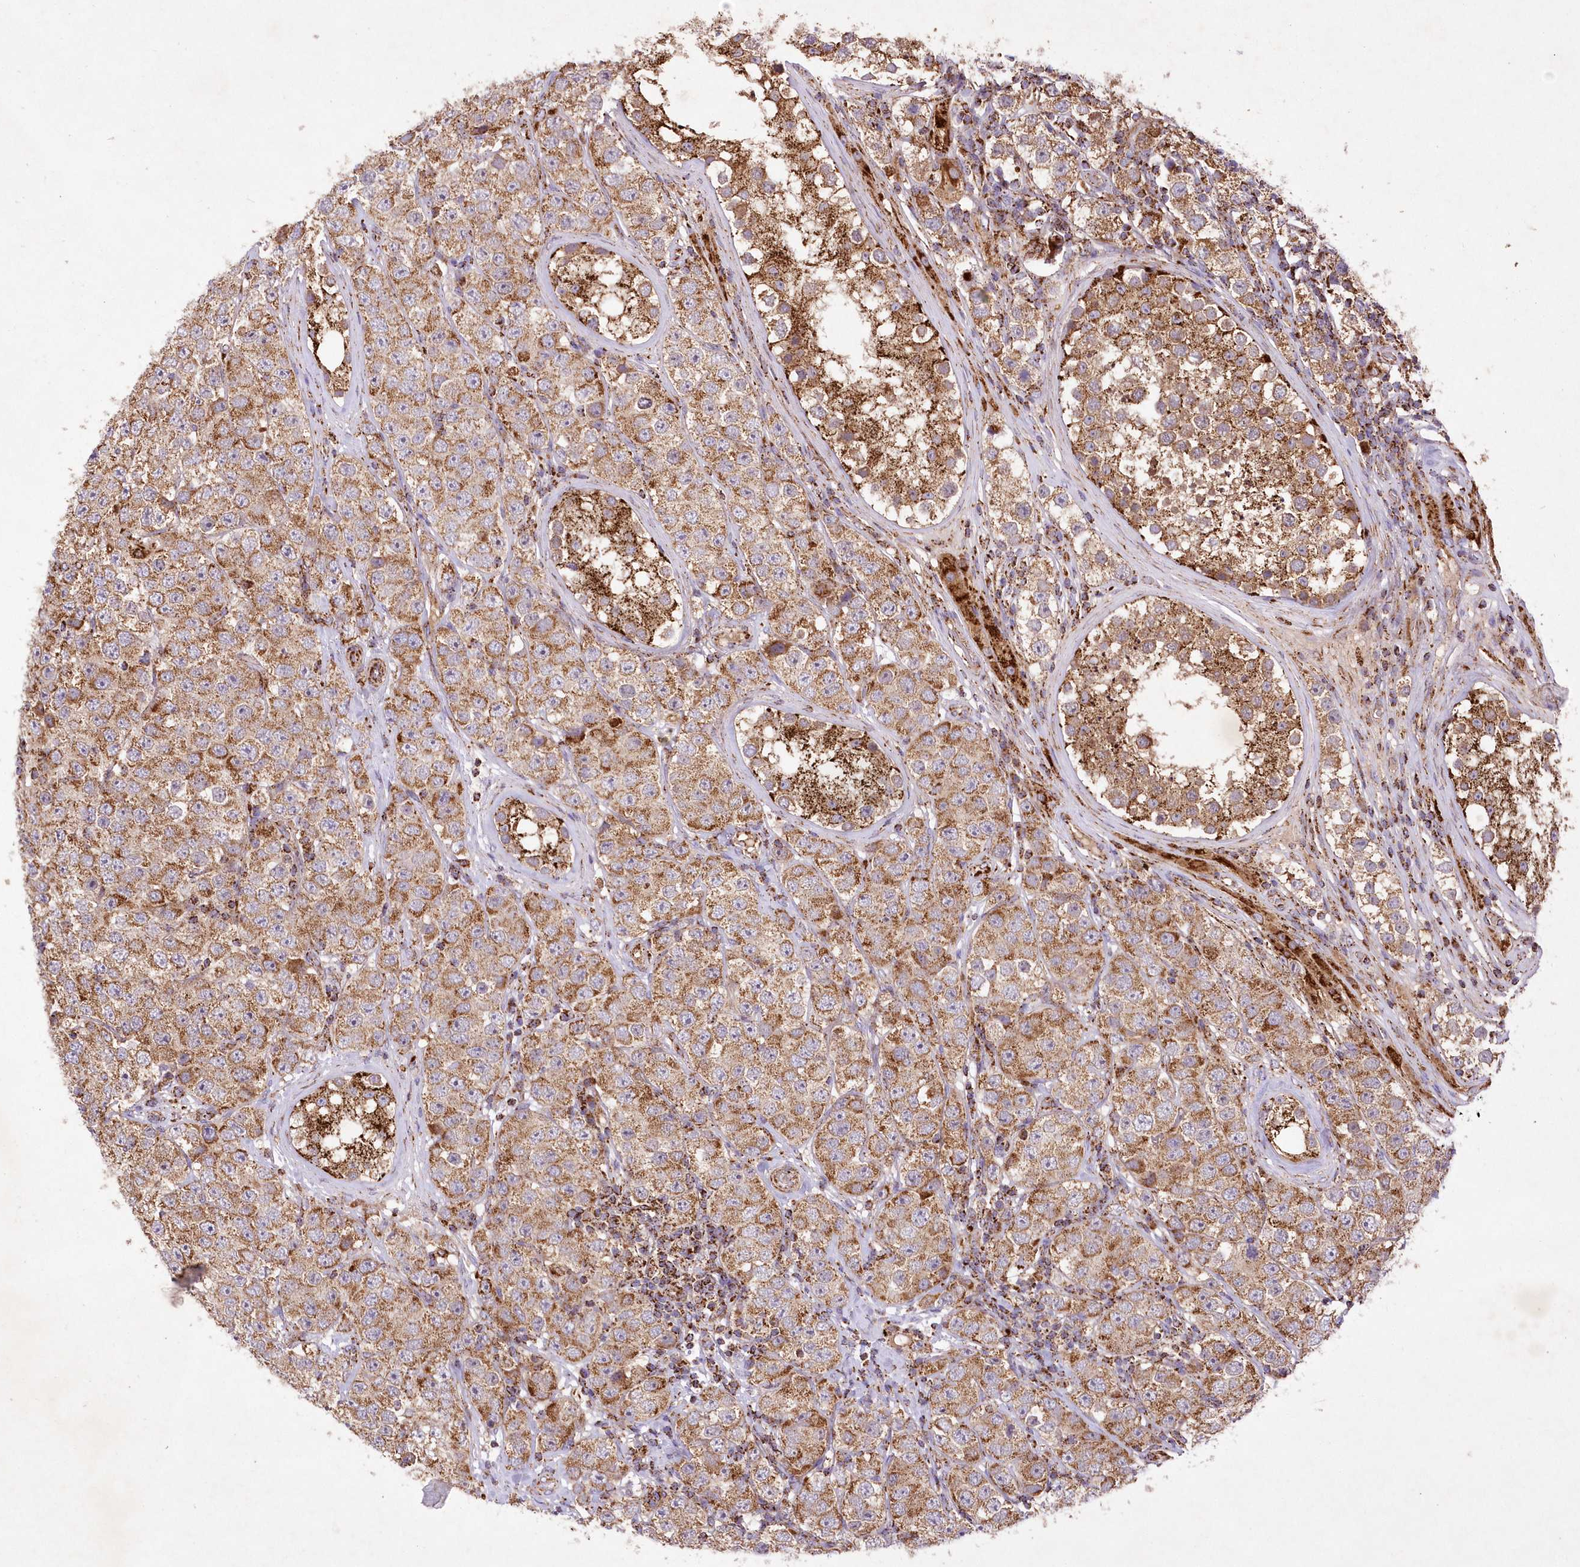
{"staining": {"intensity": "moderate", "quantity": ">75%", "location": "cytoplasmic/membranous"}, "tissue": "testis cancer", "cell_type": "Tumor cells", "image_type": "cancer", "snomed": [{"axis": "morphology", "description": "Seminoma, NOS"}, {"axis": "topography", "description": "Testis"}], "caption": "There is medium levels of moderate cytoplasmic/membranous expression in tumor cells of testis seminoma, as demonstrated by immunohistochemical staining (brown color).", "gene": "ASNSD1", "patient": {"sex": "male", "age": 28}}